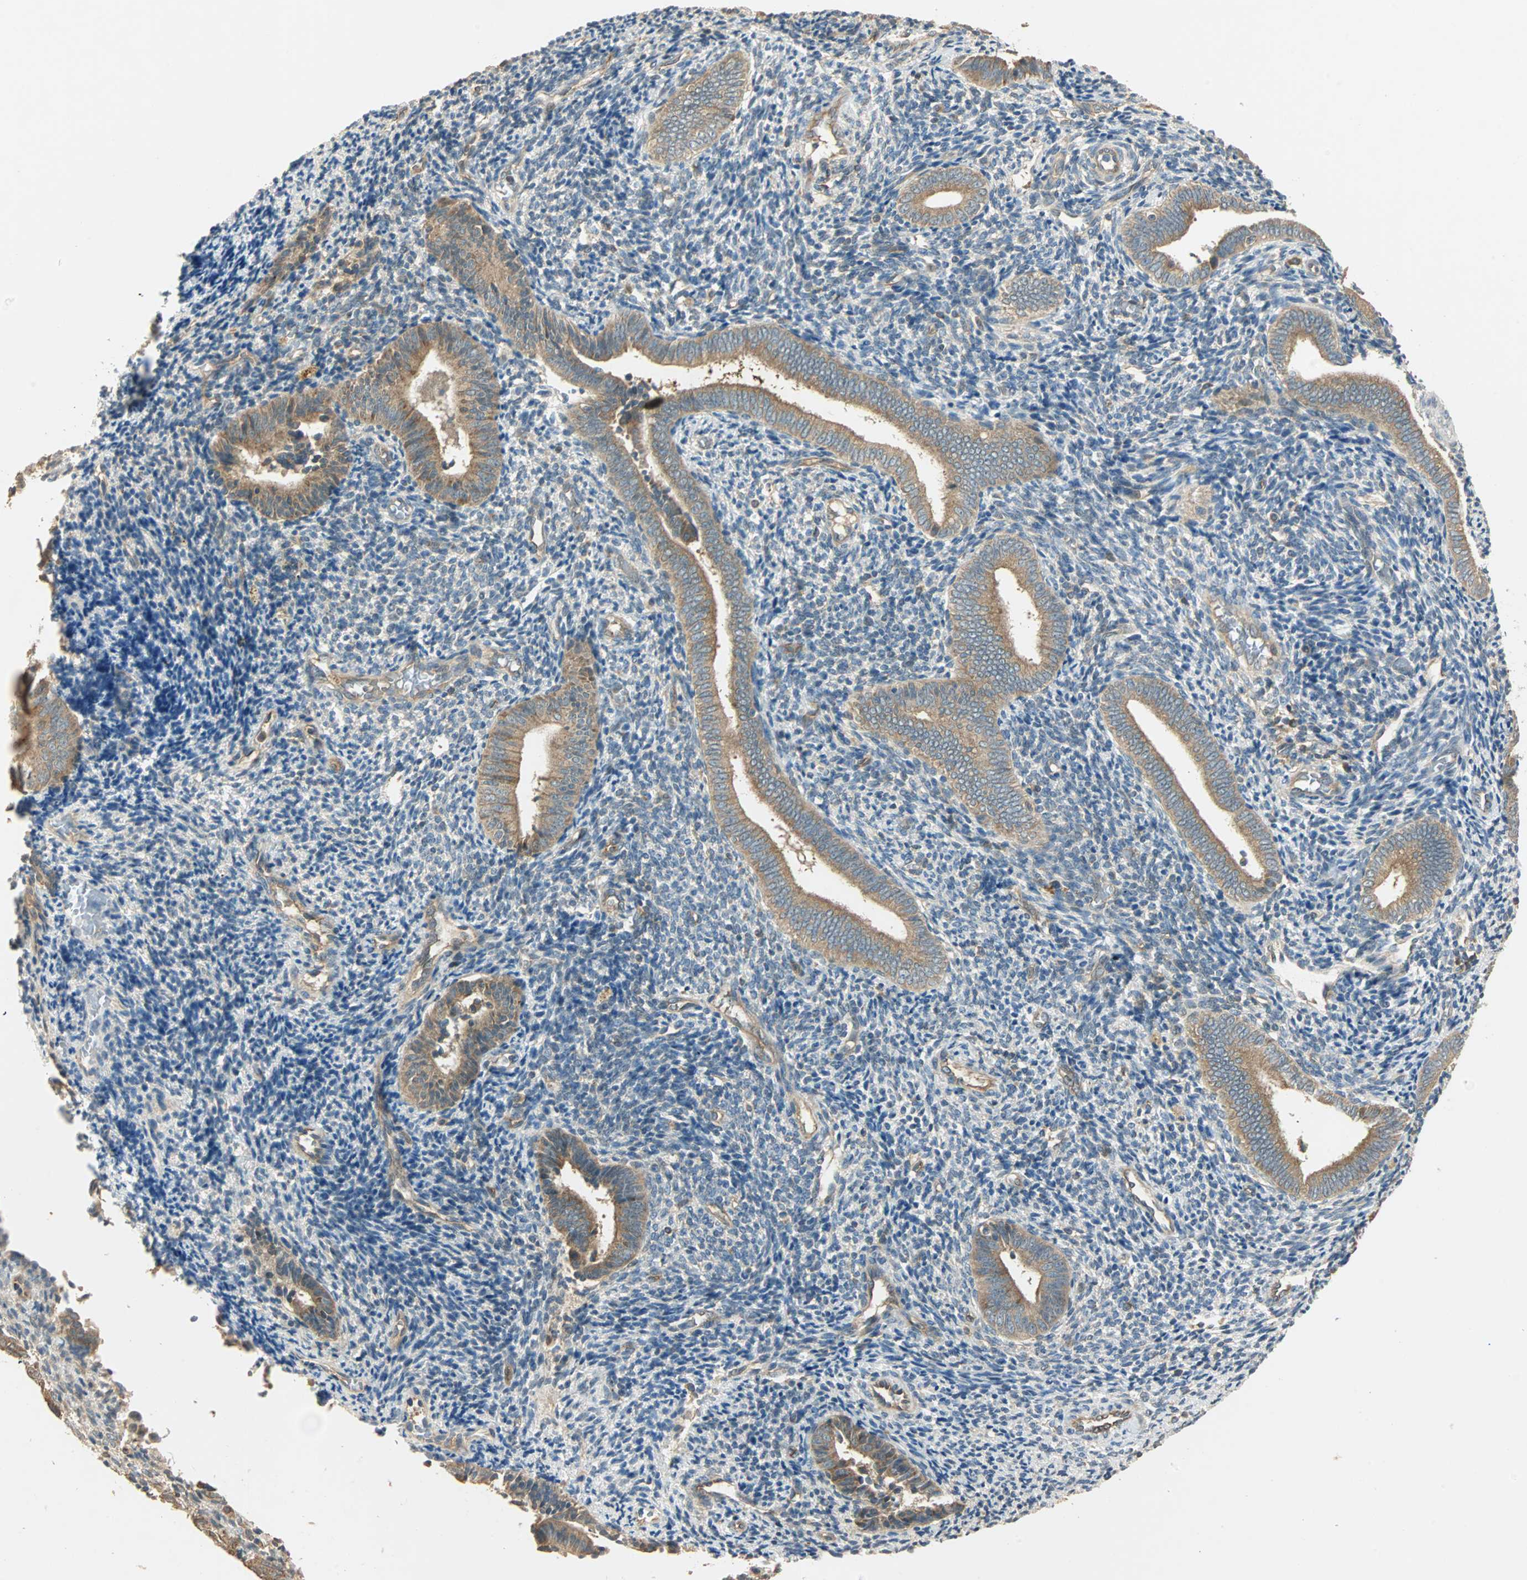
{"staining": {"intensity": "negative", "quantity": "none", "location": "none"}, "tissue": "endometrium", "cell_type": "Cells in endometrial stroma", "image_type": "normal", "snomed": [{"axis": "morphology", "description": "Normal tissue, NOS"}, {"axis": "topography", "description": "Uterus"}, {"axis": "topography", "description": "Endometrium"}], "caption": "Cells in endometrial stroma are negative for brown protein staining in normal endometrium. Brightfield microscopy of IHC stained with DAB (brown) and hematoxylin (blue), captured at high magnification.", "gene": "GALK1", "patient": {"sex": "female", "age": 33}}